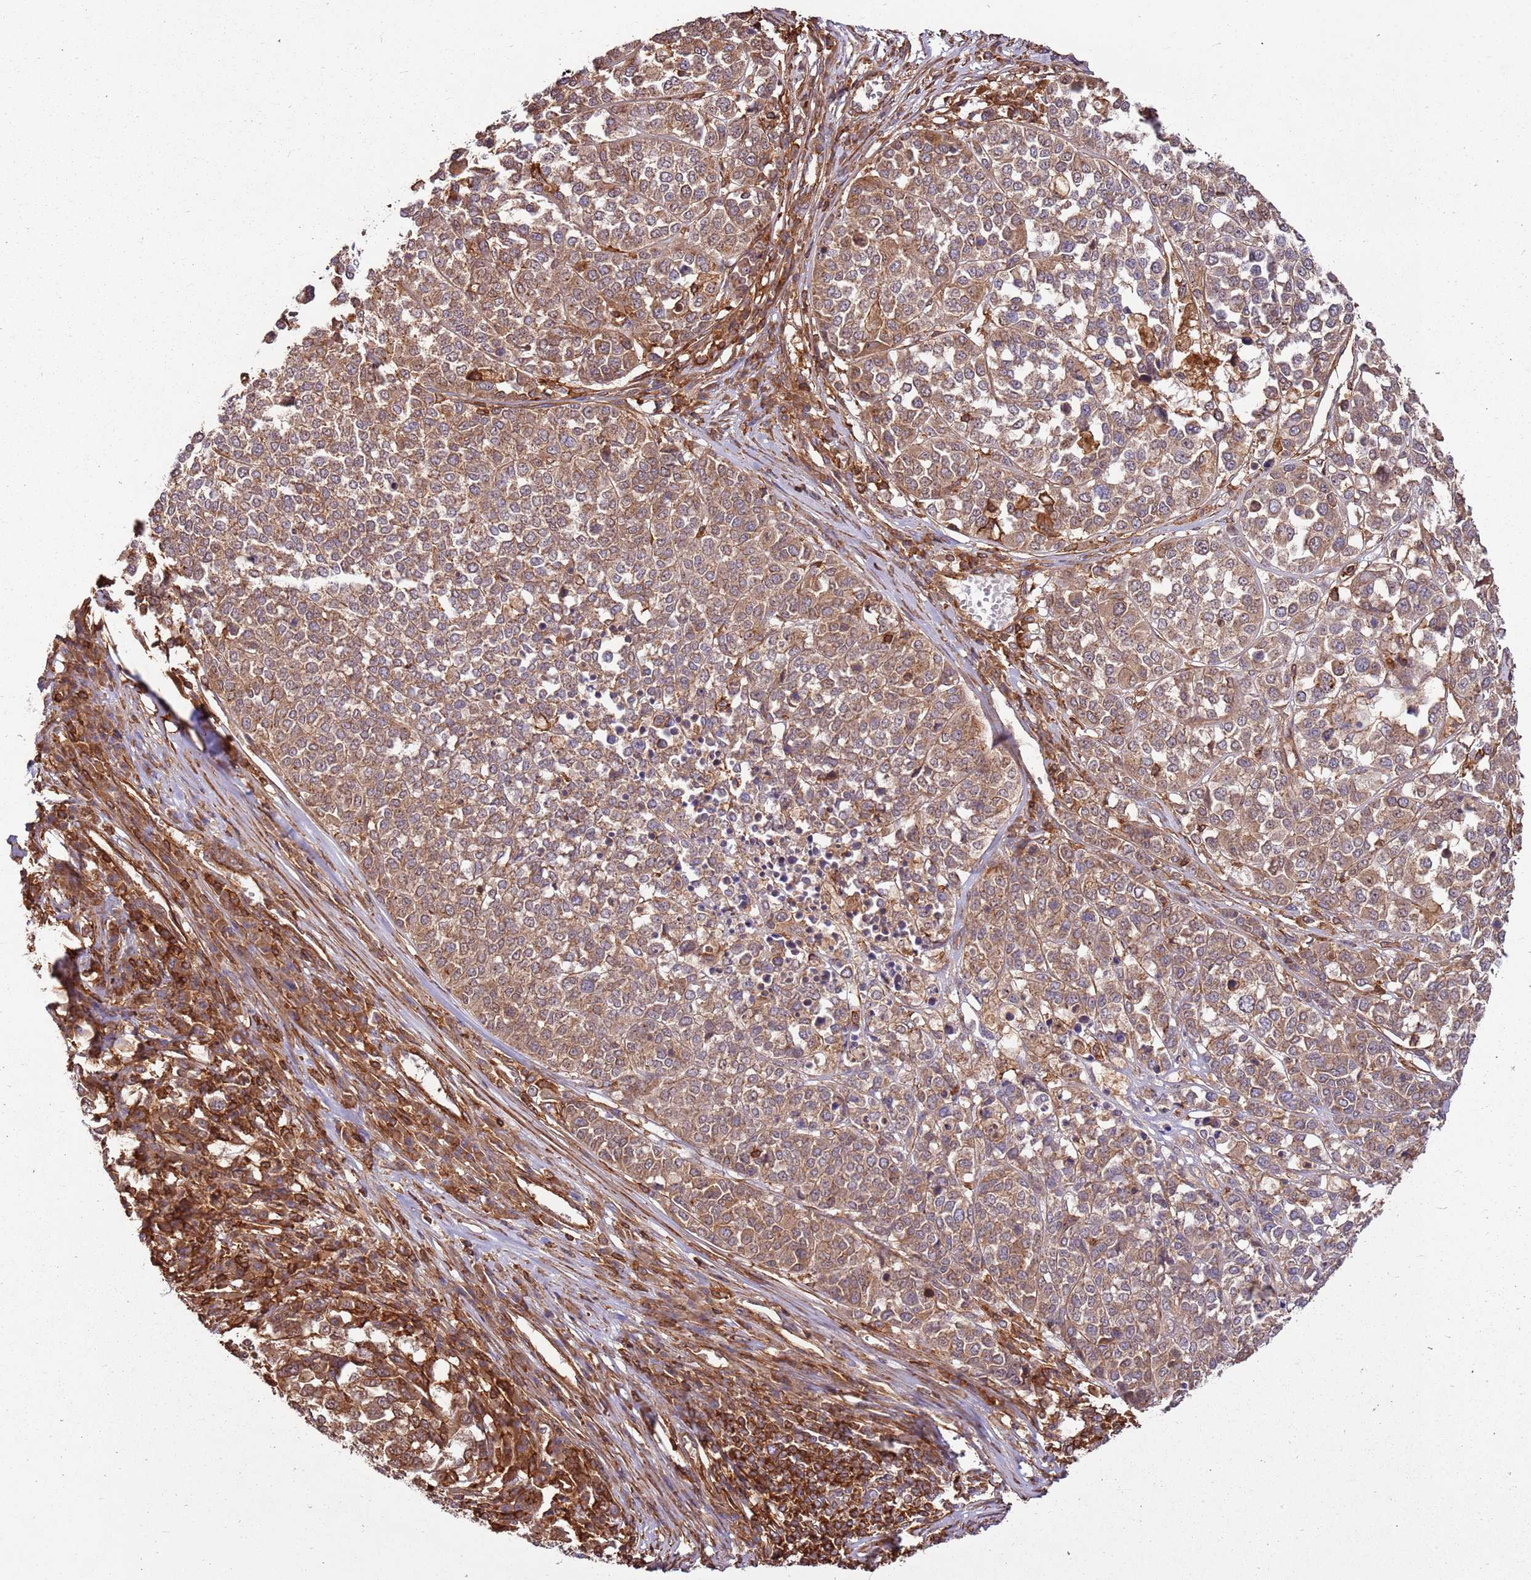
{"staining": {"intensity": "moderate", "quantity": ">75%", "location": "cytoplasmic/membranous"}, "tissue": "melanoma", "cell_type": "Tumor cells", "image_type": "cancer", "snomed": [{"axis": "morphology", "description": "Malignant melanoma, Metastatic site"}, {"axis": "topography", "description": "Lymph node"}], "caption": "The image displays staining of melanoma, revealing moderate cytoplasmic/membranous protein staining (brown color) within tumor cells. The staining is performed using DAB (3,3'-diaminobenzidine) brown chromogen to label protein expression. The nuclei are counter-stained blue using hematoxylin.", "gene": "ACVR2A", "patient": {"sex": "male", "age": 44}}